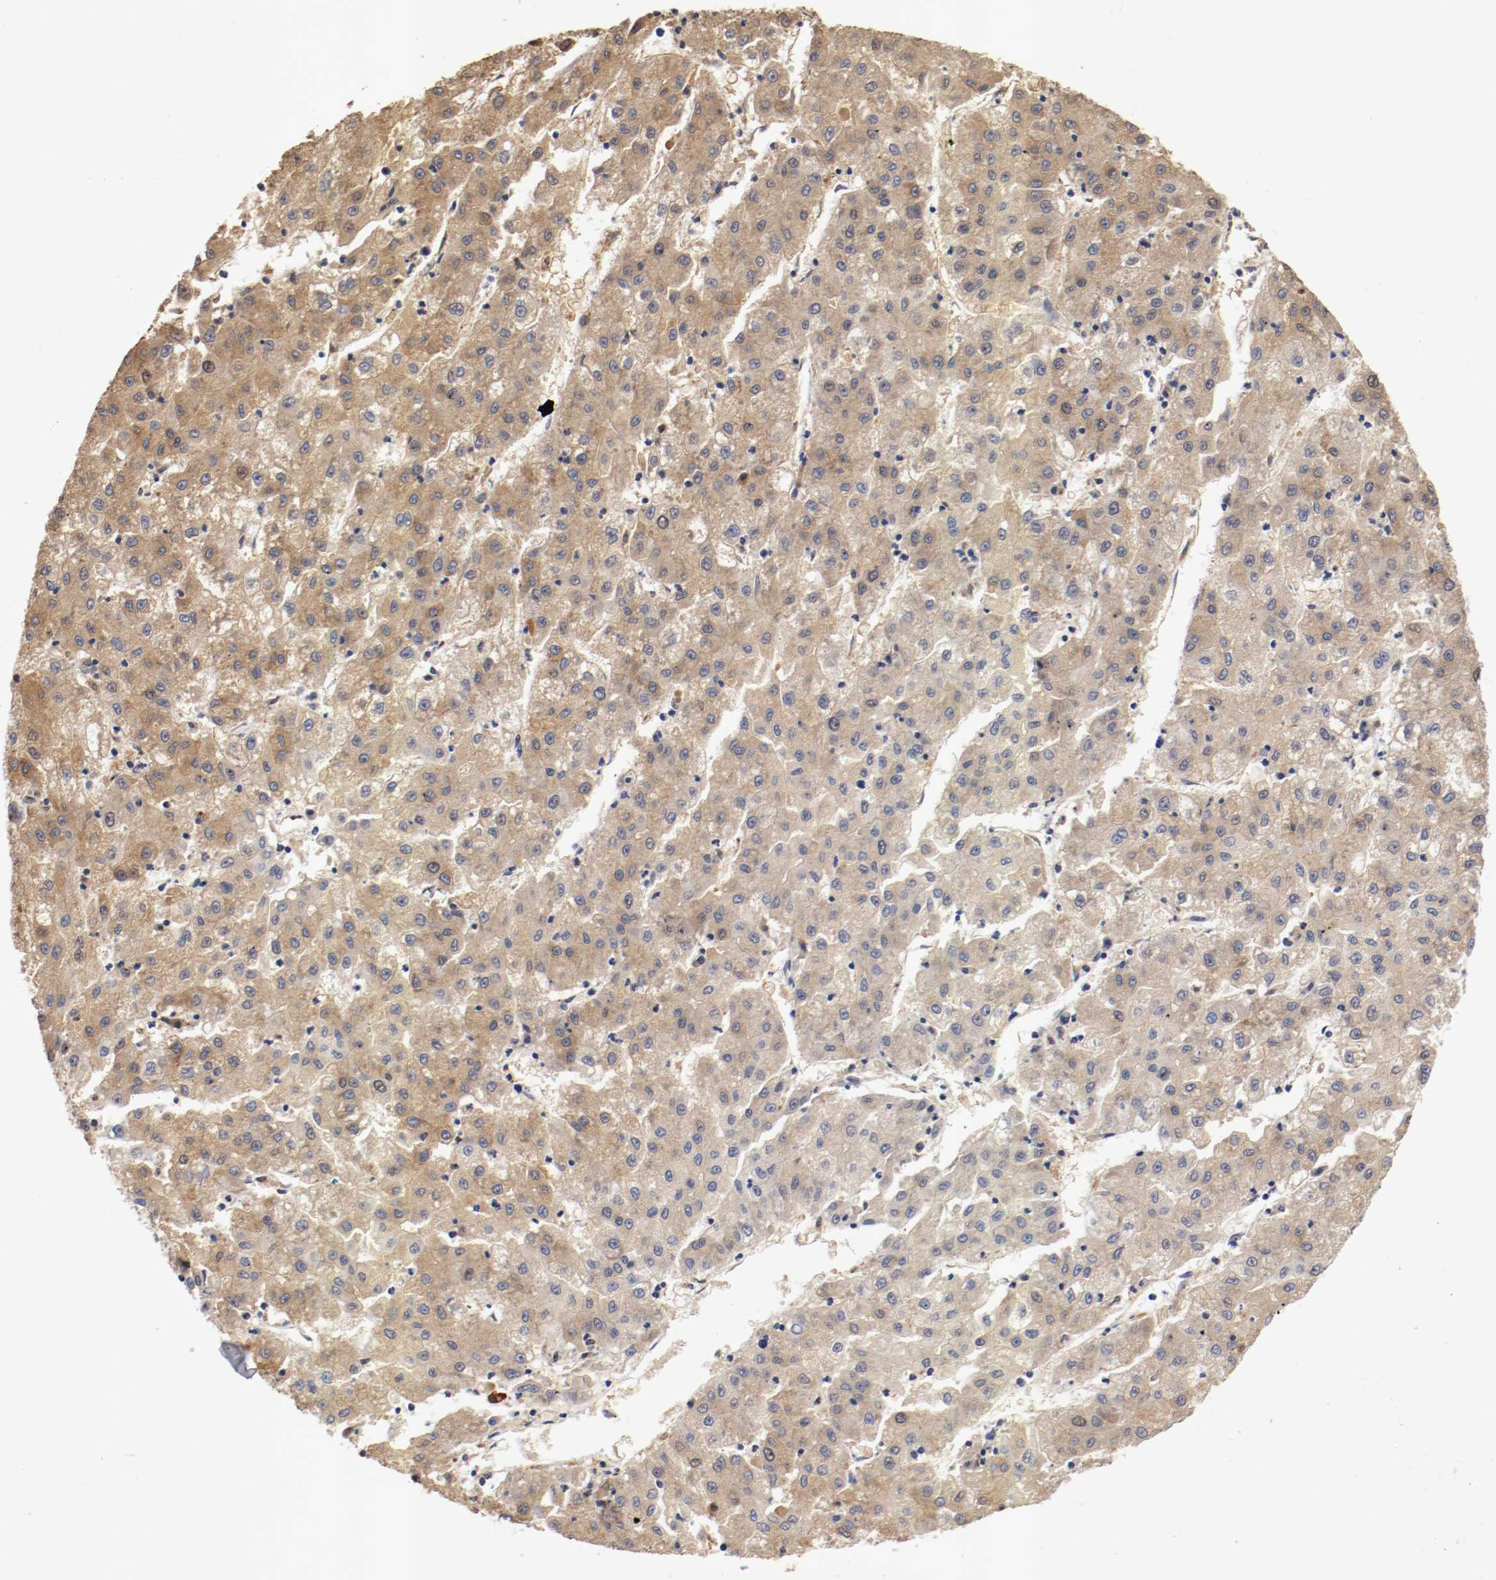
{"staining": {"intensity": "moderate", "quantity": ">75%", "location": "cytoplasmic/membranous"}, "tissue": "liver cancer", "cell_type": "Tumor cells", "image_type": "cancer", "snomed": [{"axis": "morphology", "description": "Carcinoma, Hepatocellular, NOS"}, {"axis": "topography", "description": "Liver"}], "caption": "Hepatocellular carcinoma (liver) stained with a protein marker reveals moderate staining in tumor cells.", "gene": "TNFSF13", "patient": {"sex": "male", "age": 72}}